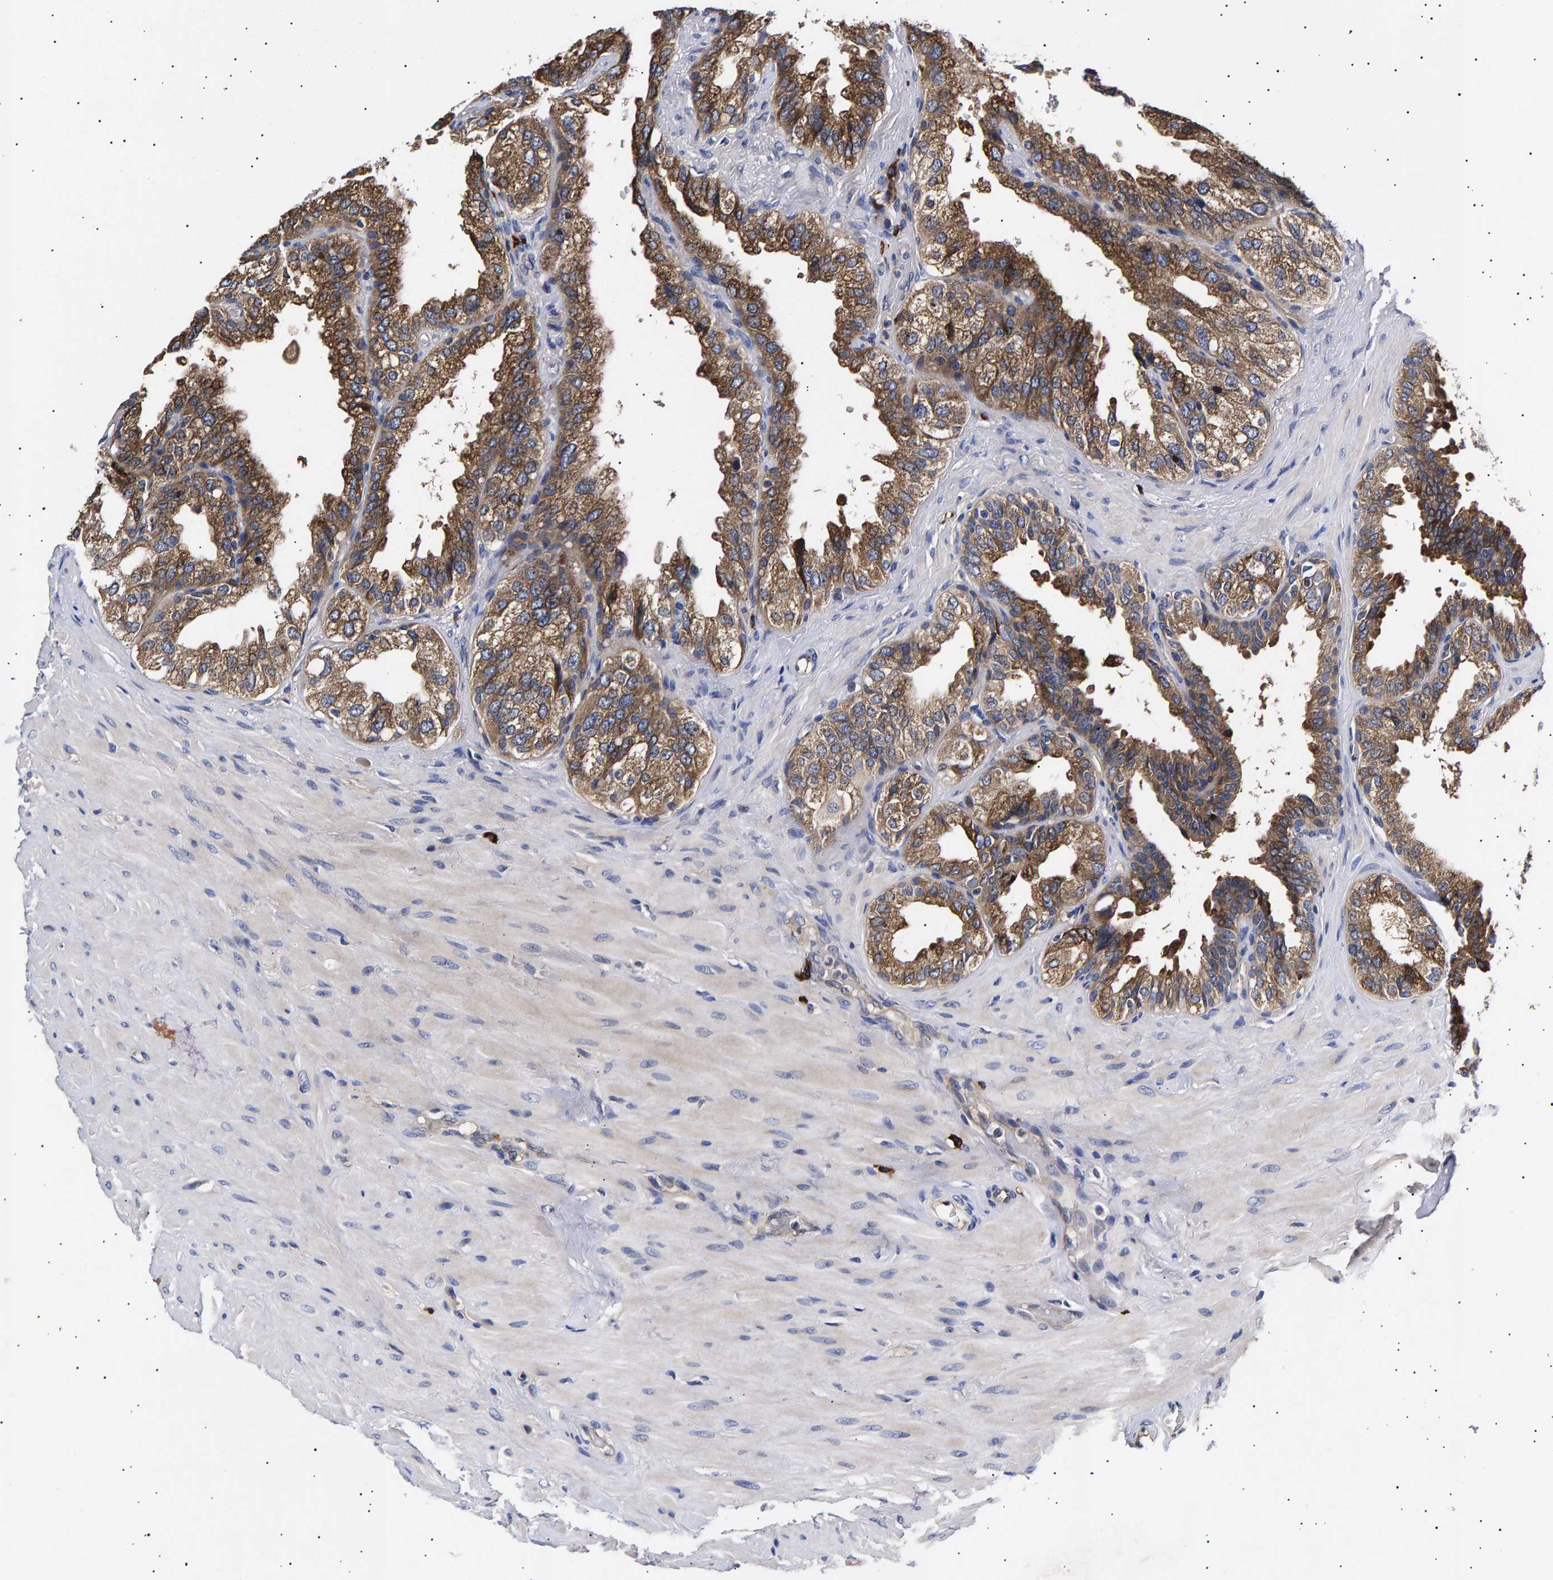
{"staining": {"intensity": "moderate", "quantity": ">75%", "location": "cytoplasmic/membranous"}, "tissue": "seminal vesicle", "cell_type": "Glandular cells", "image_type": "normal", "snomed": [{"axis": "morphology", "description": "Normal tissue, NOS"}, {"axis": "topography", "description": "Seminal veicle"}], "caption": "Human seminal vesicle stained for a protein (brown) demonstrates moderate cytoplasmic/membranous positive staining in approximately >75% of glandular cells.", "gene": "ANKRD40", "patient": {"sex": "male", "age": 68}}